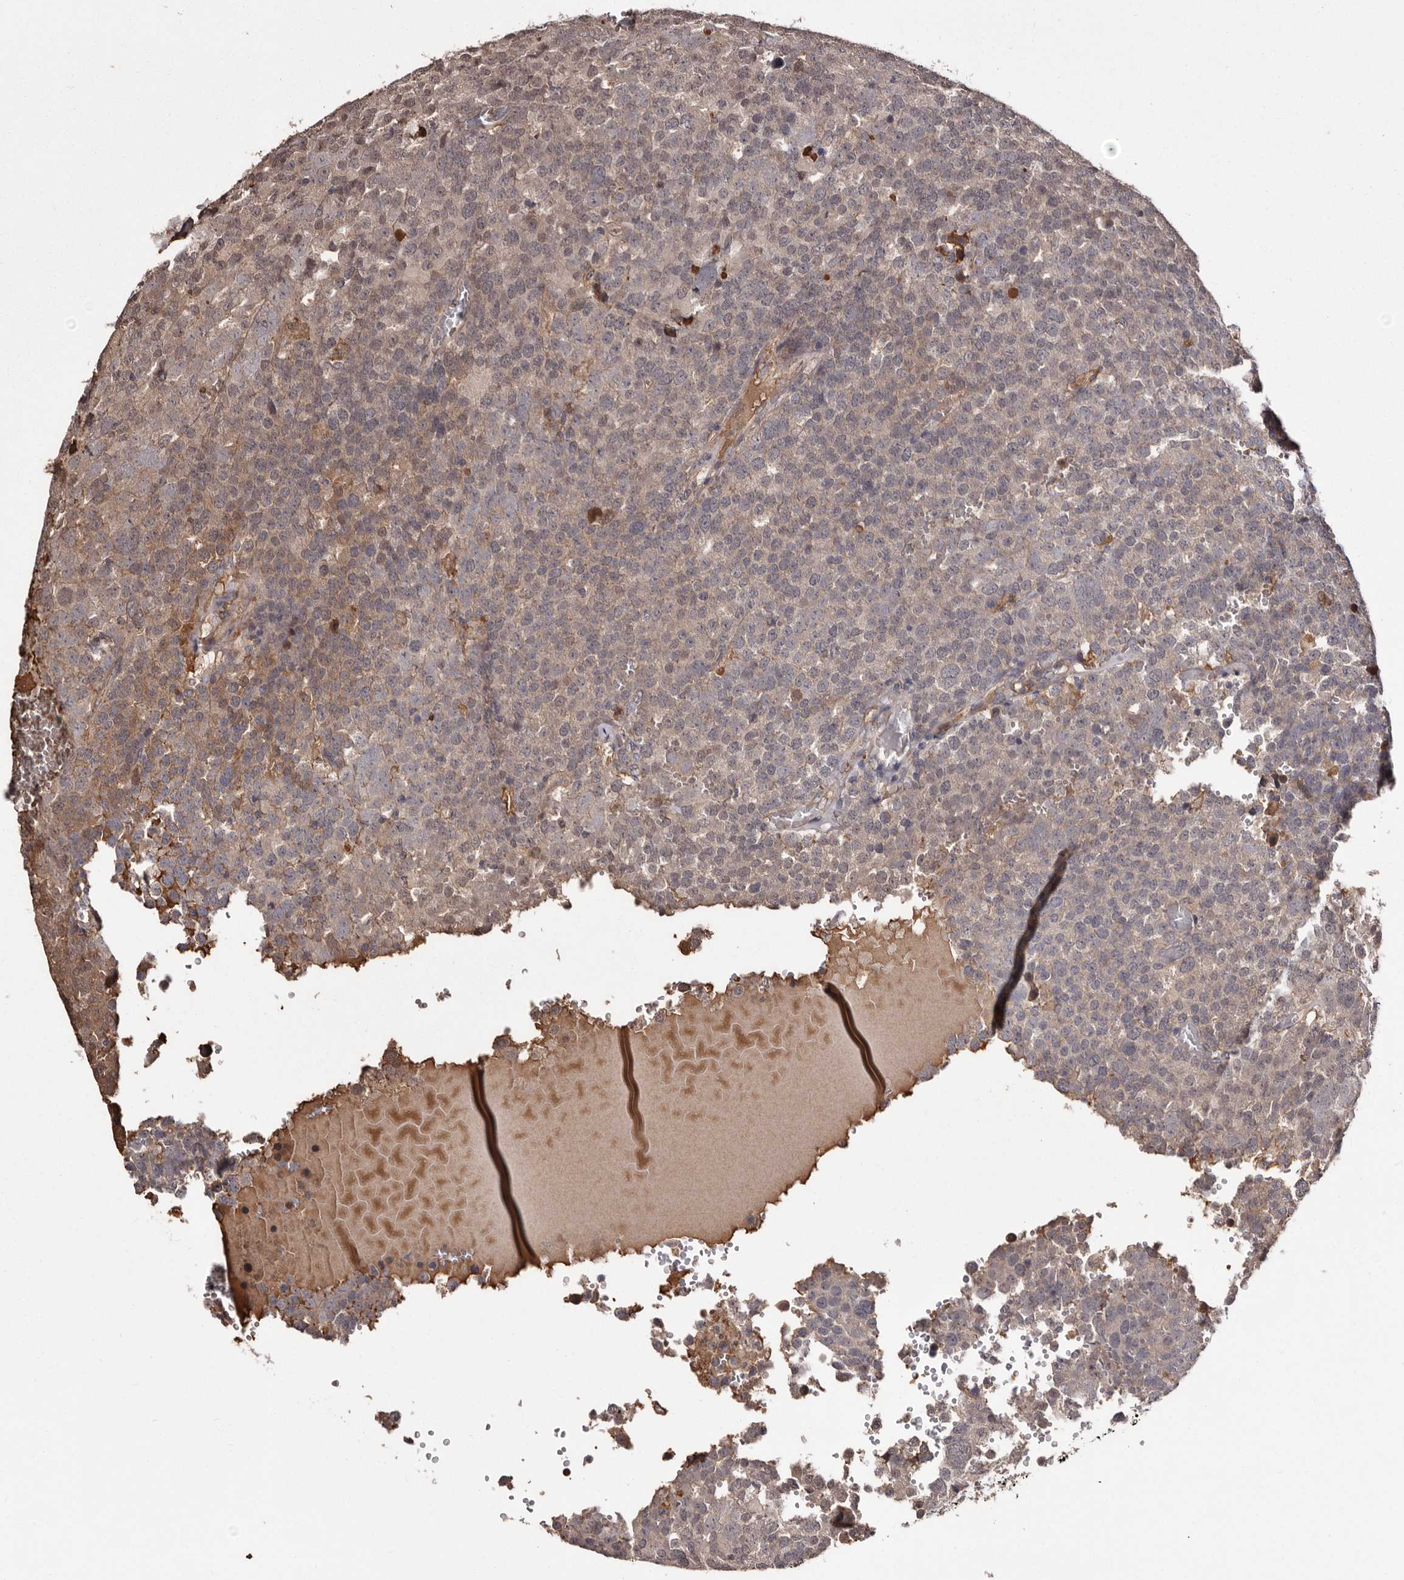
{"staining": {"intensity": "weak", "quantity": "25%-75%", "location": "cytoplasmic/membranous,nuclear"}, "tissue": "testis cancer", "cell_type": "Tumor cells", "image_type": "cancer", "snomed": [{"axis": "morphology", "description": "Seminoma, NOS"}, {"axis": "topography", "description": "Testis"}], "caption": "Protein positivity by immunohistochemistry displays weak cytoplasmic/membranous and nuclear staining in approximately 25%-75% of tumor cells in testis cancer.", "gene": "CYP1B1", "patient": {"sex": "male", "age": 71}}